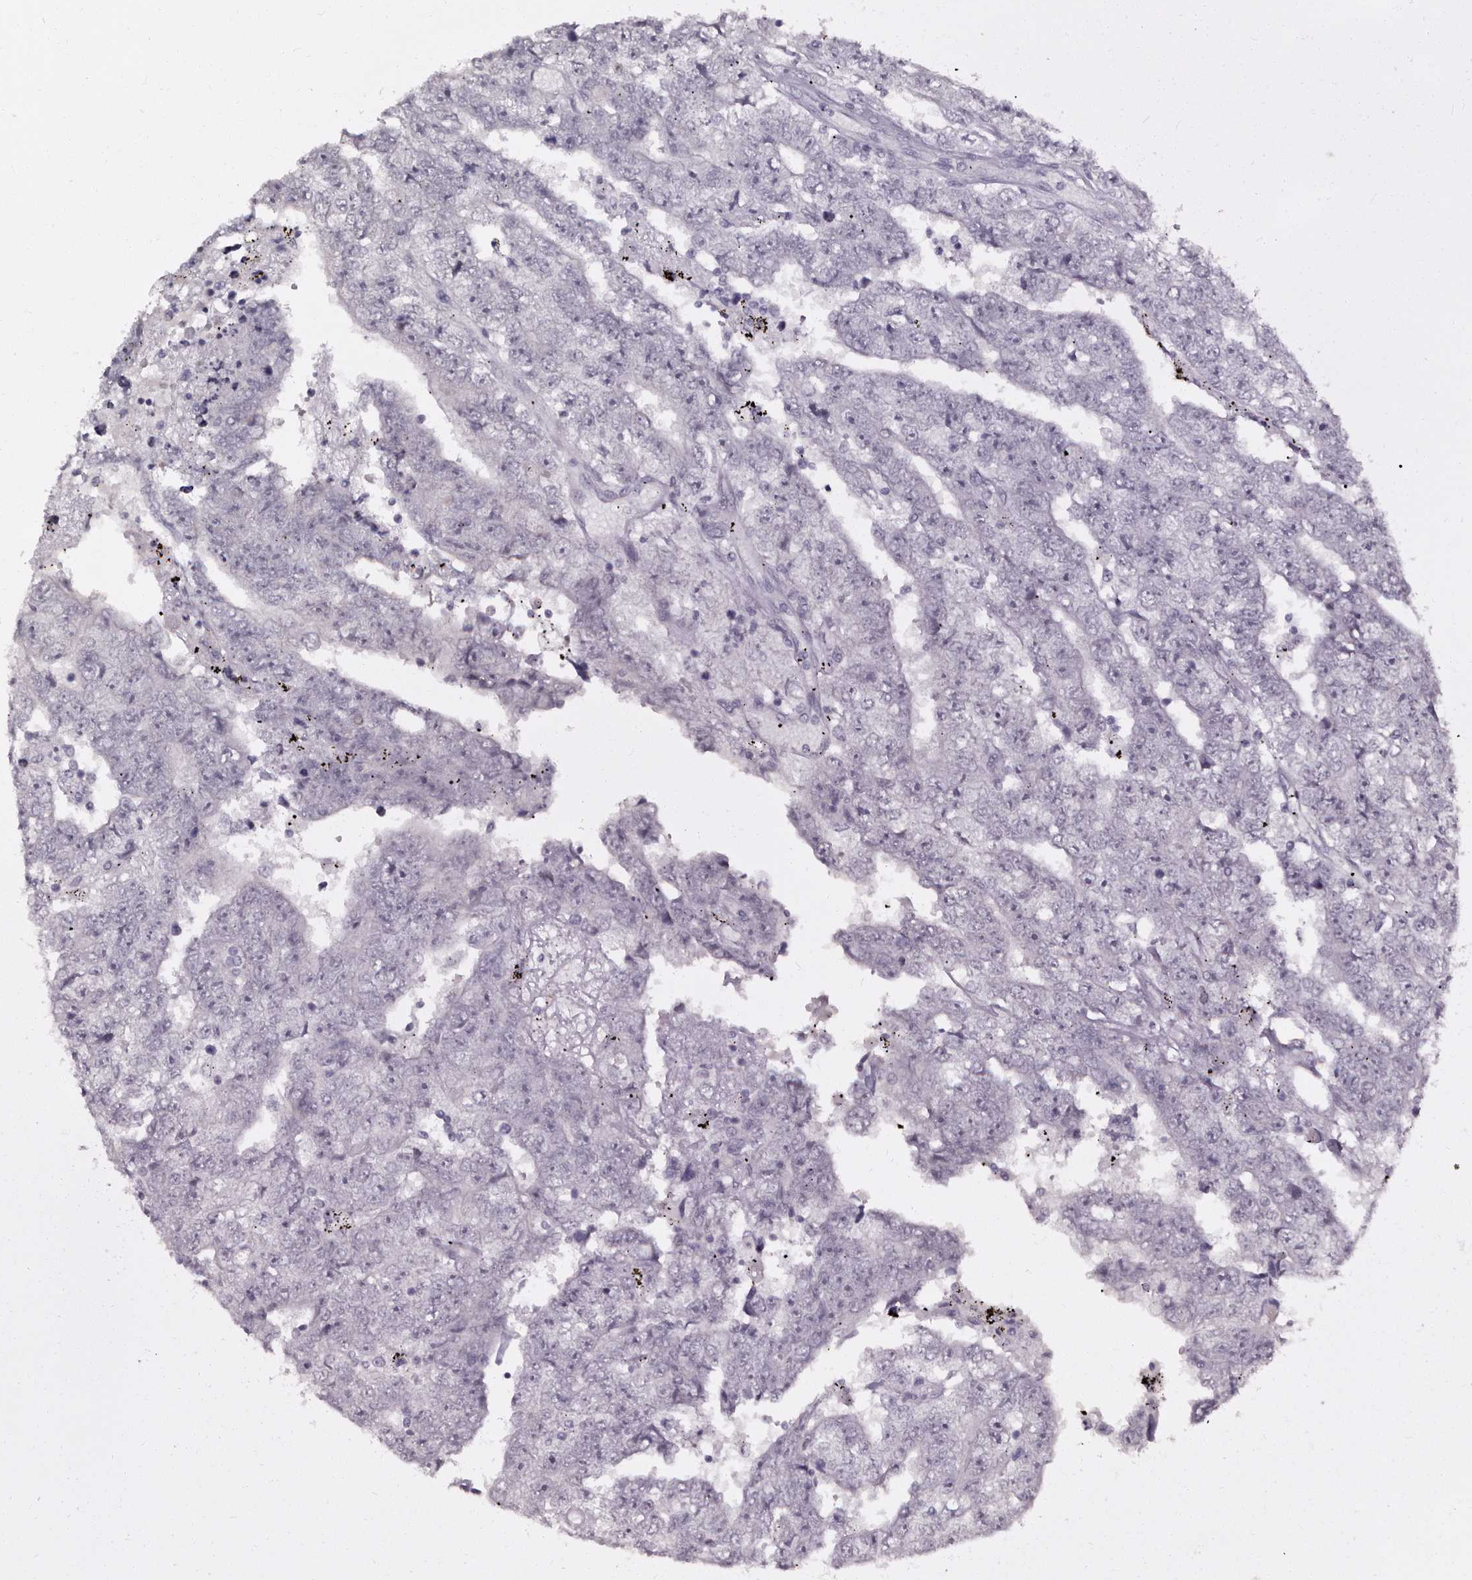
{"staining": {"intensity": "negative", "quantity": "none", "location": "none"}, "tissue": "testis cancer", "cell_type": "Tumor cells", "image_type": "cancer", "snomed": [{"axis": "morphology", "description": "Carcinoma, Embryonal, NOS"}, {"axis": "topography", "description": "Testis"}], "caption": "DAB (3,3'-diaminobenzidine) immunohistochemical staining of embryonal carcinoma (testis) reveals no significant positivity in tumor cells.", "gene": "PHF20L1", "patient": {"sex": "male", "age": 25}}